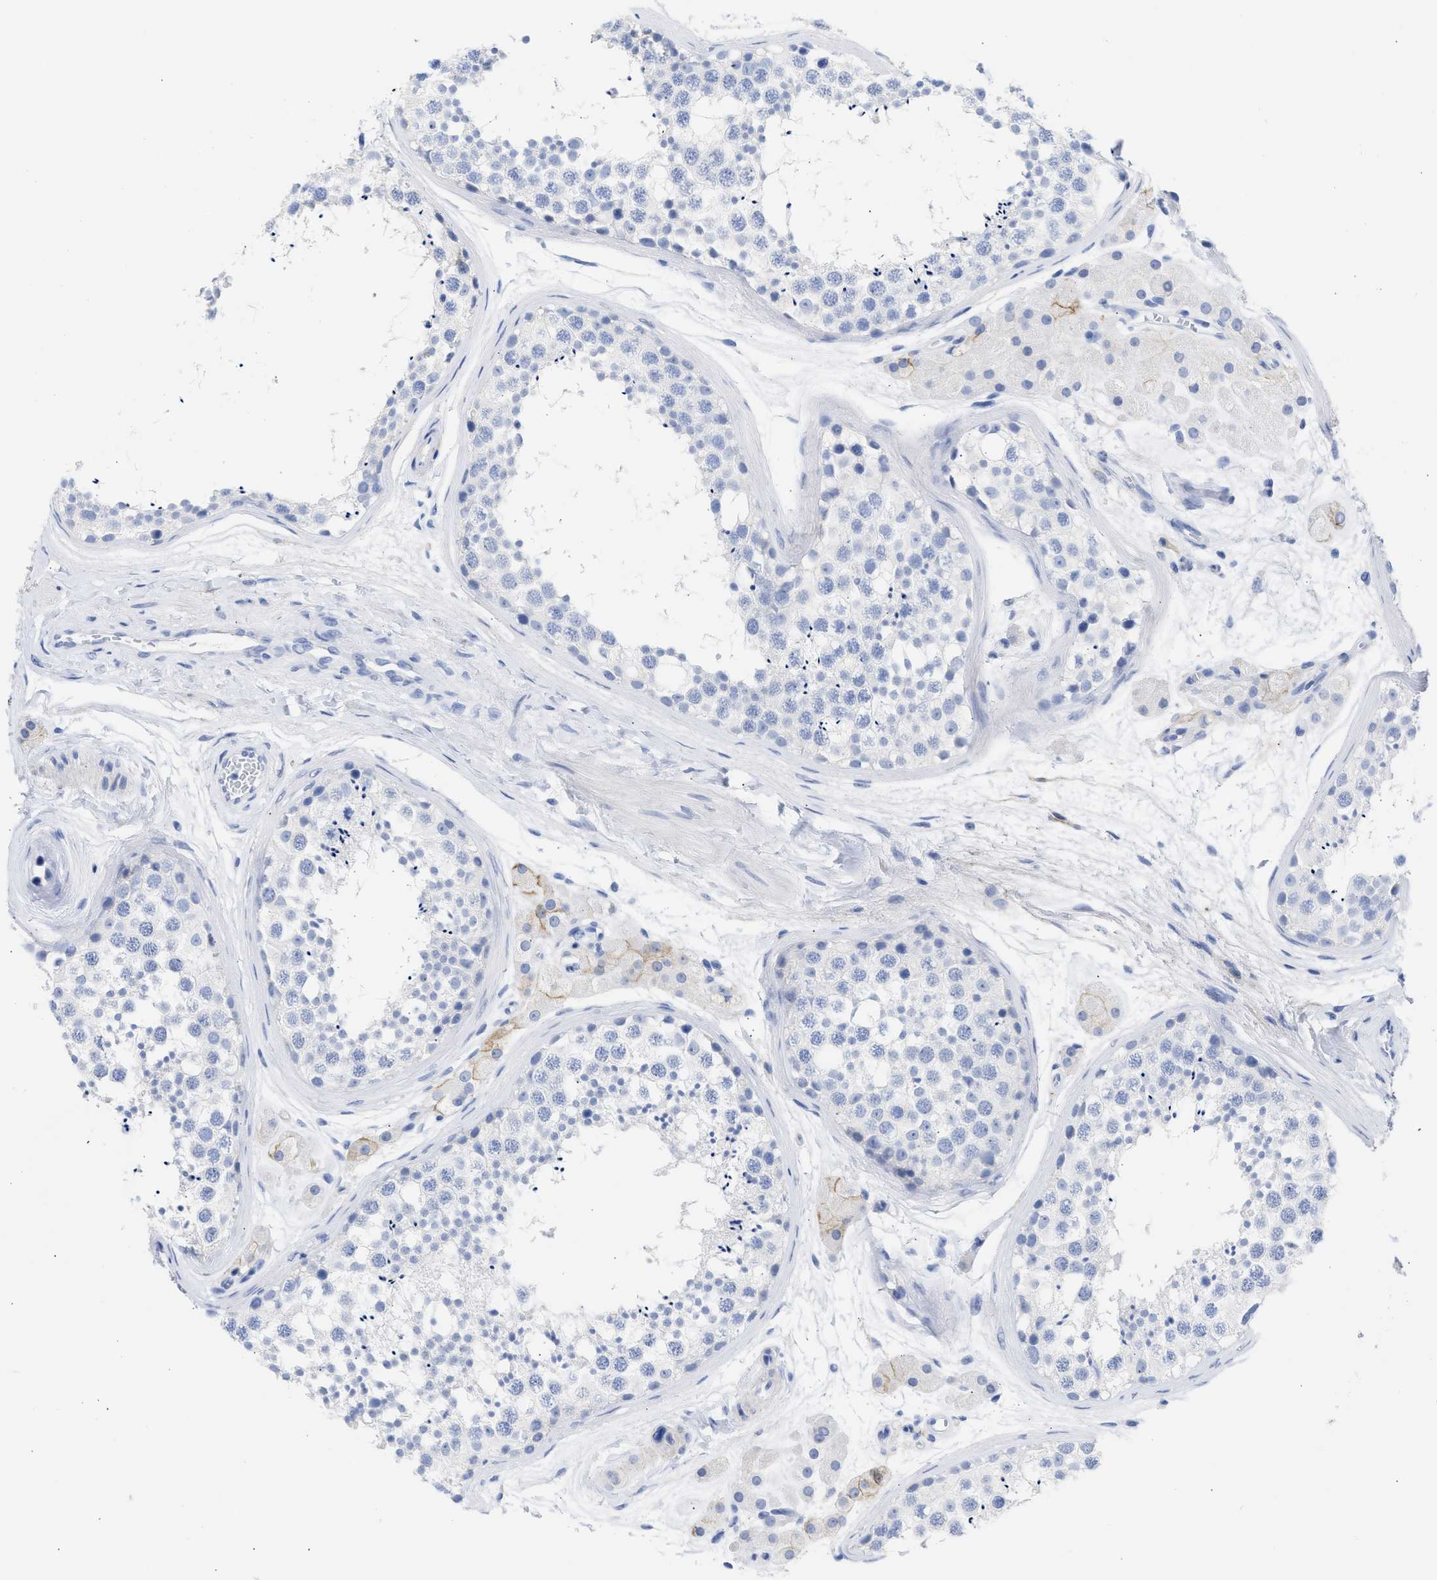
{"staining": {"intensity": "negative", "quantity": "none", "location": "none"}, "tissue": "testis", "cell_type": "Cells in seminiferous ducts", "image_type": "normal", "snomed": [{"axis": "morphology", "description": "Normal tissue, NOS"}, {"axis": "topography", "description": "Testis"}], "caption": "Immunohistochemistry histopathology image of benign testis stained for a protein (brown), which exhibits no positivity in cells in seminiferous ducts.", "gene": "NCAM1", "patient": {"sex": "male", "age": 56}}